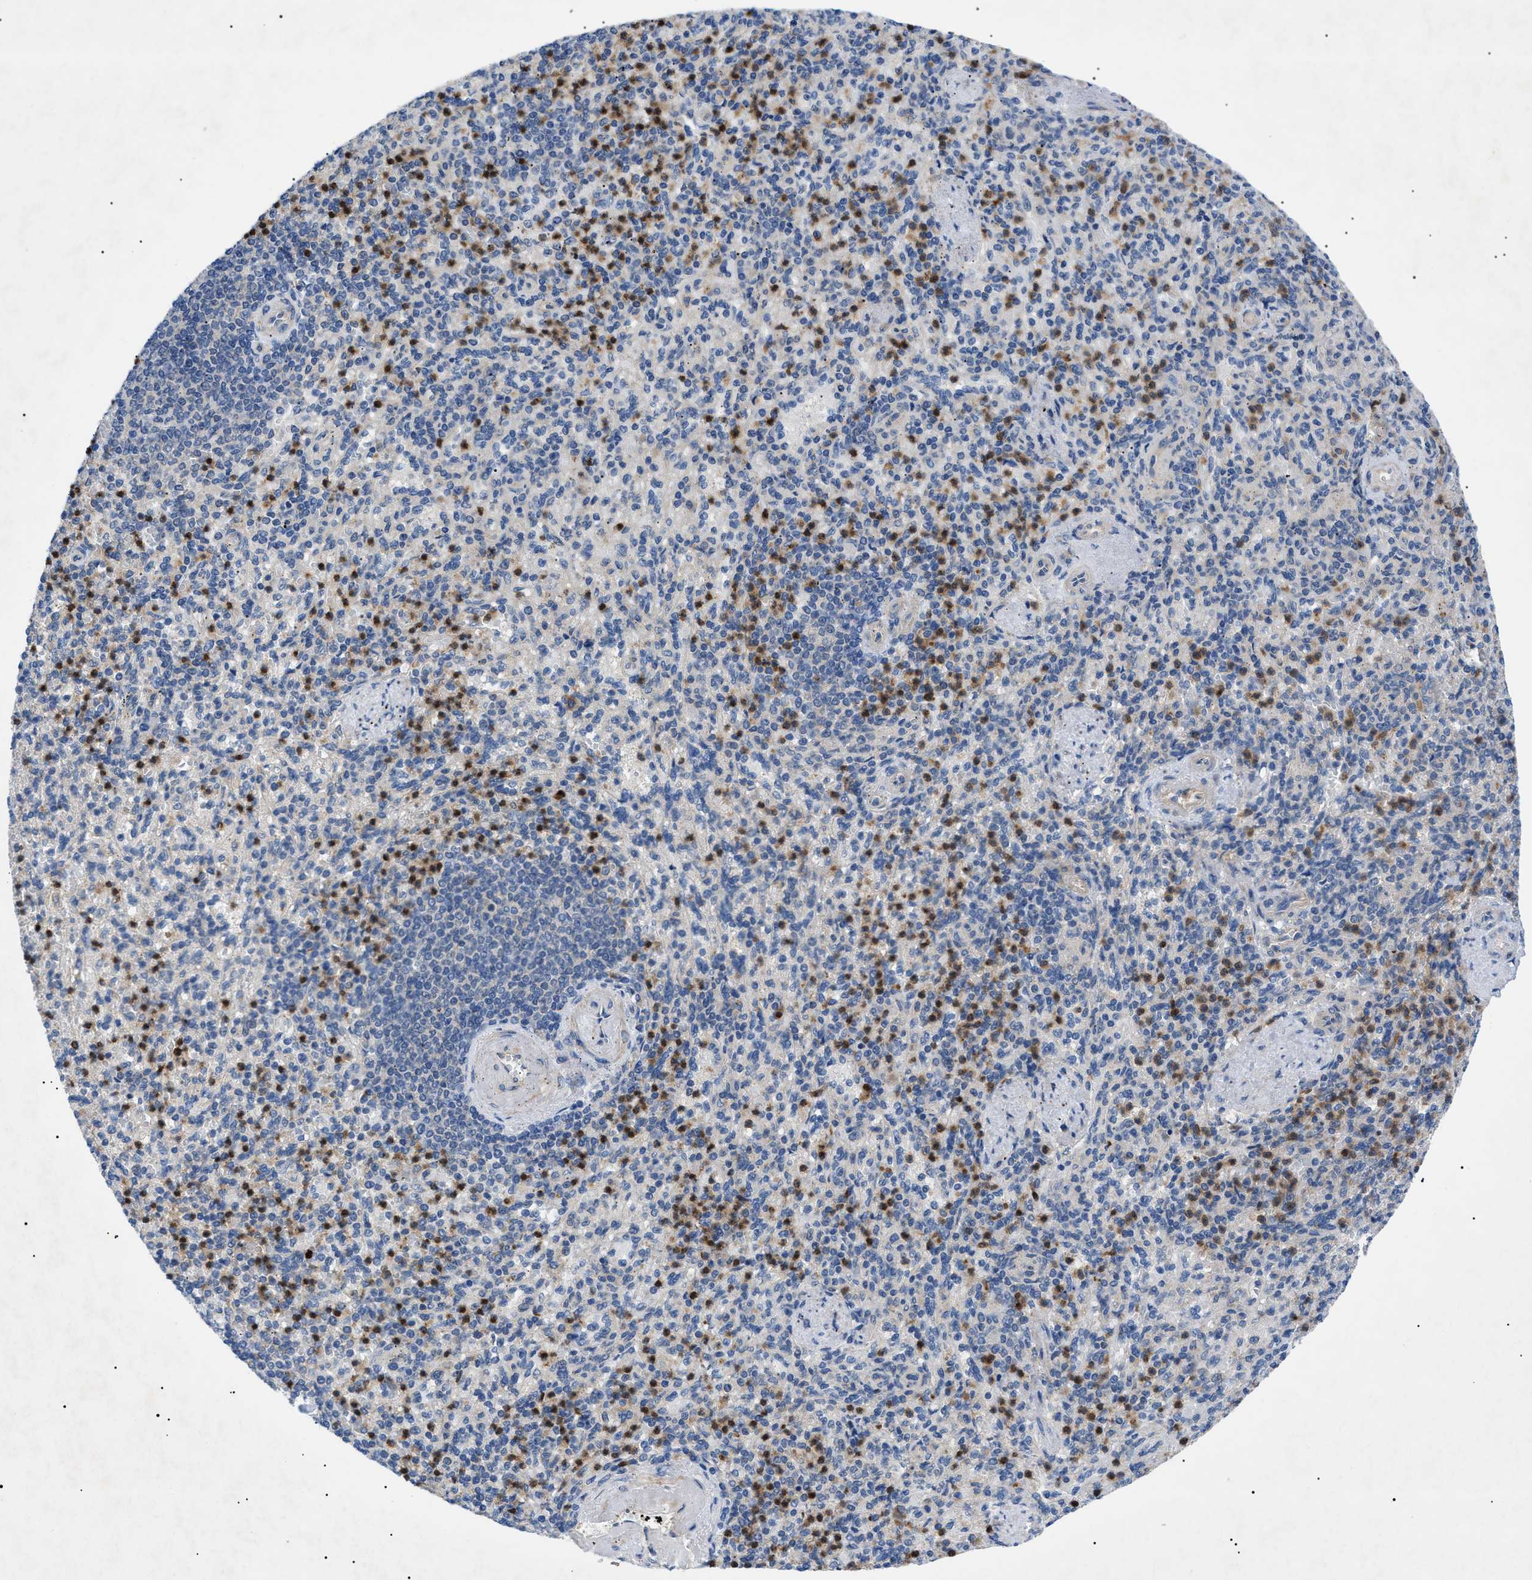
{"staining": {"intensity": "moderate", "quantity": "25%-75%", "location": "cytoplasmic/membranous,nuclear"}, "tissue": "spleen", "cell_type": "Cells in red pulp", "image_type": "normal", "snomed": [{"axis": "morphology", "description": "Normal tissue, NOS"}, {"axis": "topography", "description": "Spleen"}], "caption": "Immunohistochemistry (IHC) (DAB (3,3'-diaminobenzidine)) staining of unremarkable spleen displays moderate cytoplasmic/membranous,nuclear protein staining in about 25%-75% of cells in red pulp.", "gene": "RIPK1", "patient": {"sex": "female", "age": 74}}